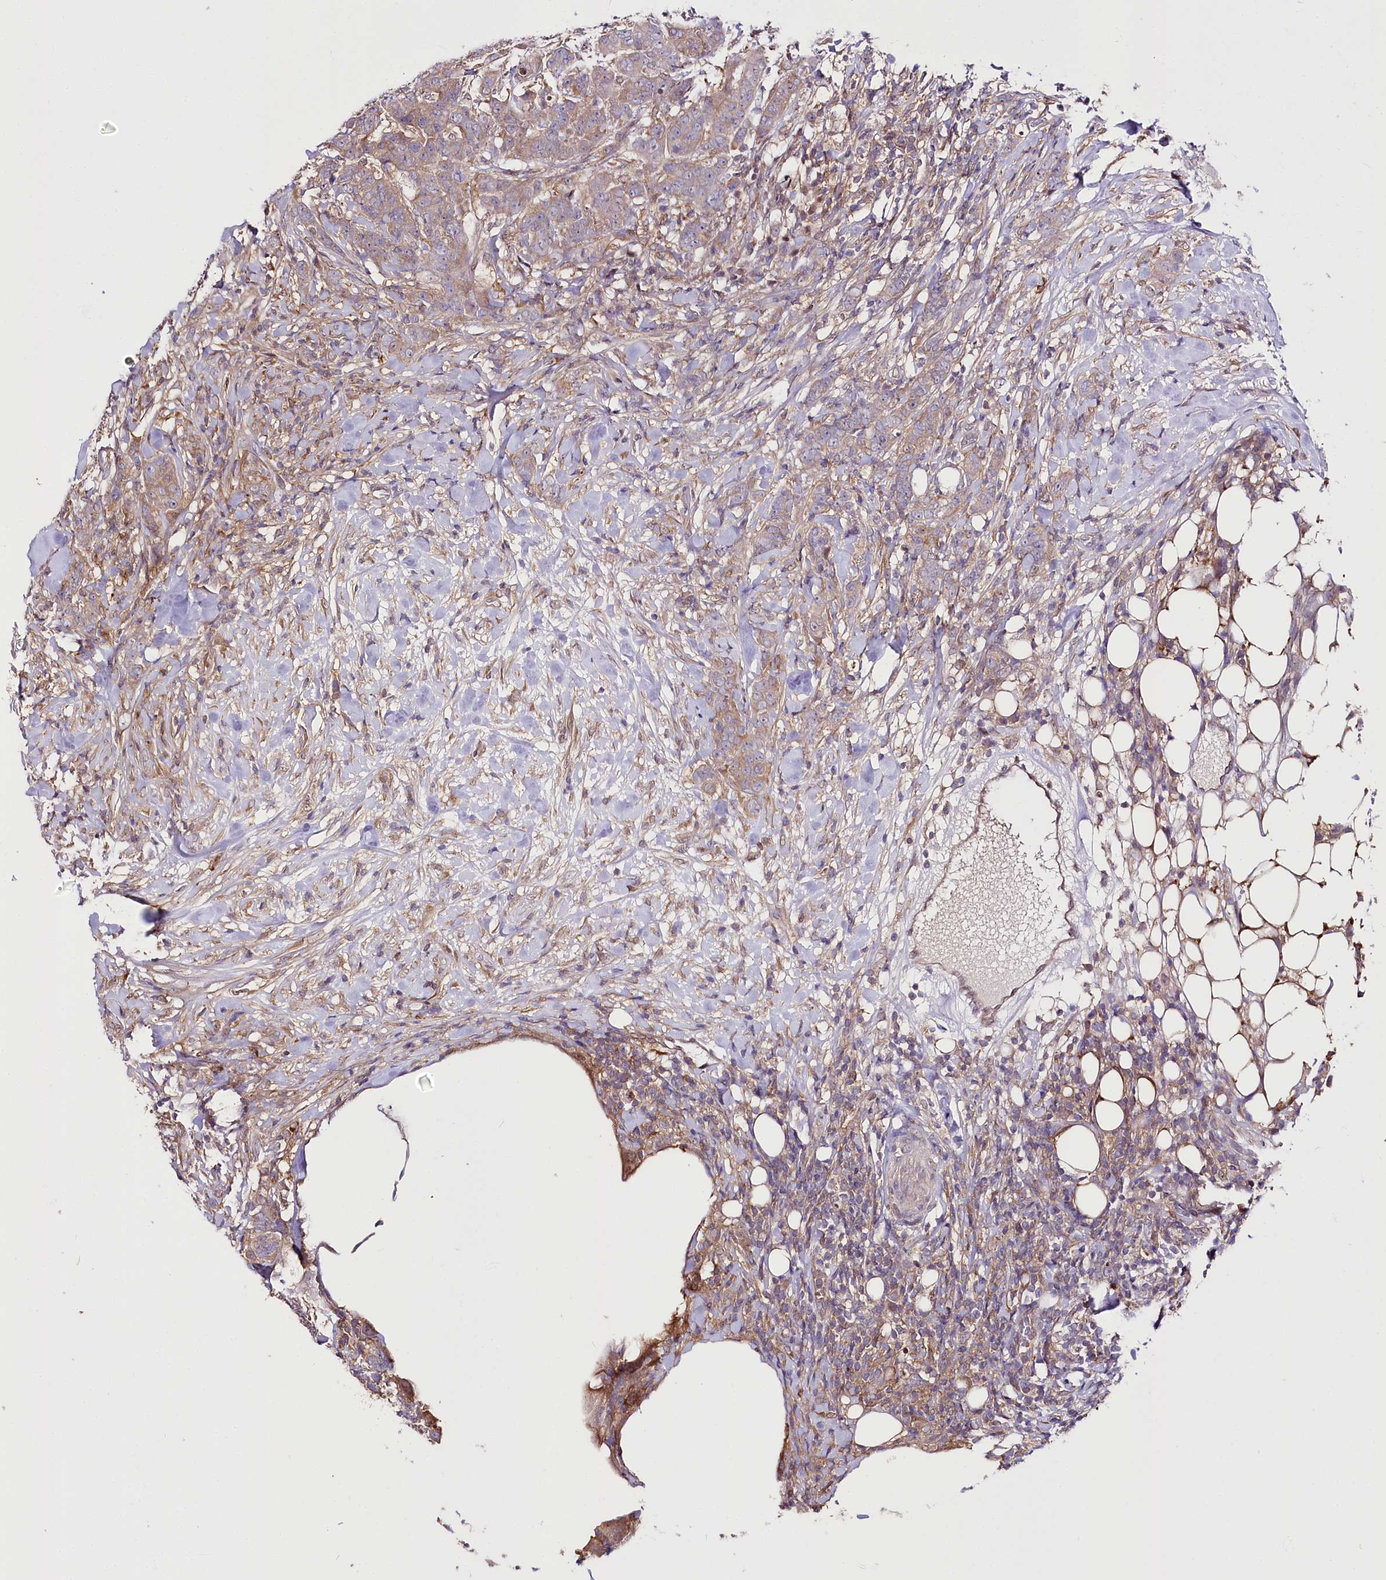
{"staining": {"intensity": "weak", "quantity": ">75%", "location": "cytoplasmic/membranous"}, "tissue": "breast cancer", "cell_type": "Tumor cells", "image_type": "cancer", "snomed": [{"axis": "morphology", "description": "Duct carcinoma"}, {"axis": "topography", "description": "Breast"}], "caption": "Weak cytoplasmic/membranous protein staining is present in approximately >75% of tumor cells in invasive ductal carcinoma (breast). The protein of interest is shown in brown color, while the nuclei are stained blue.", "gene": "UGP2", "patient": {"sex": "female", "age": 40}}